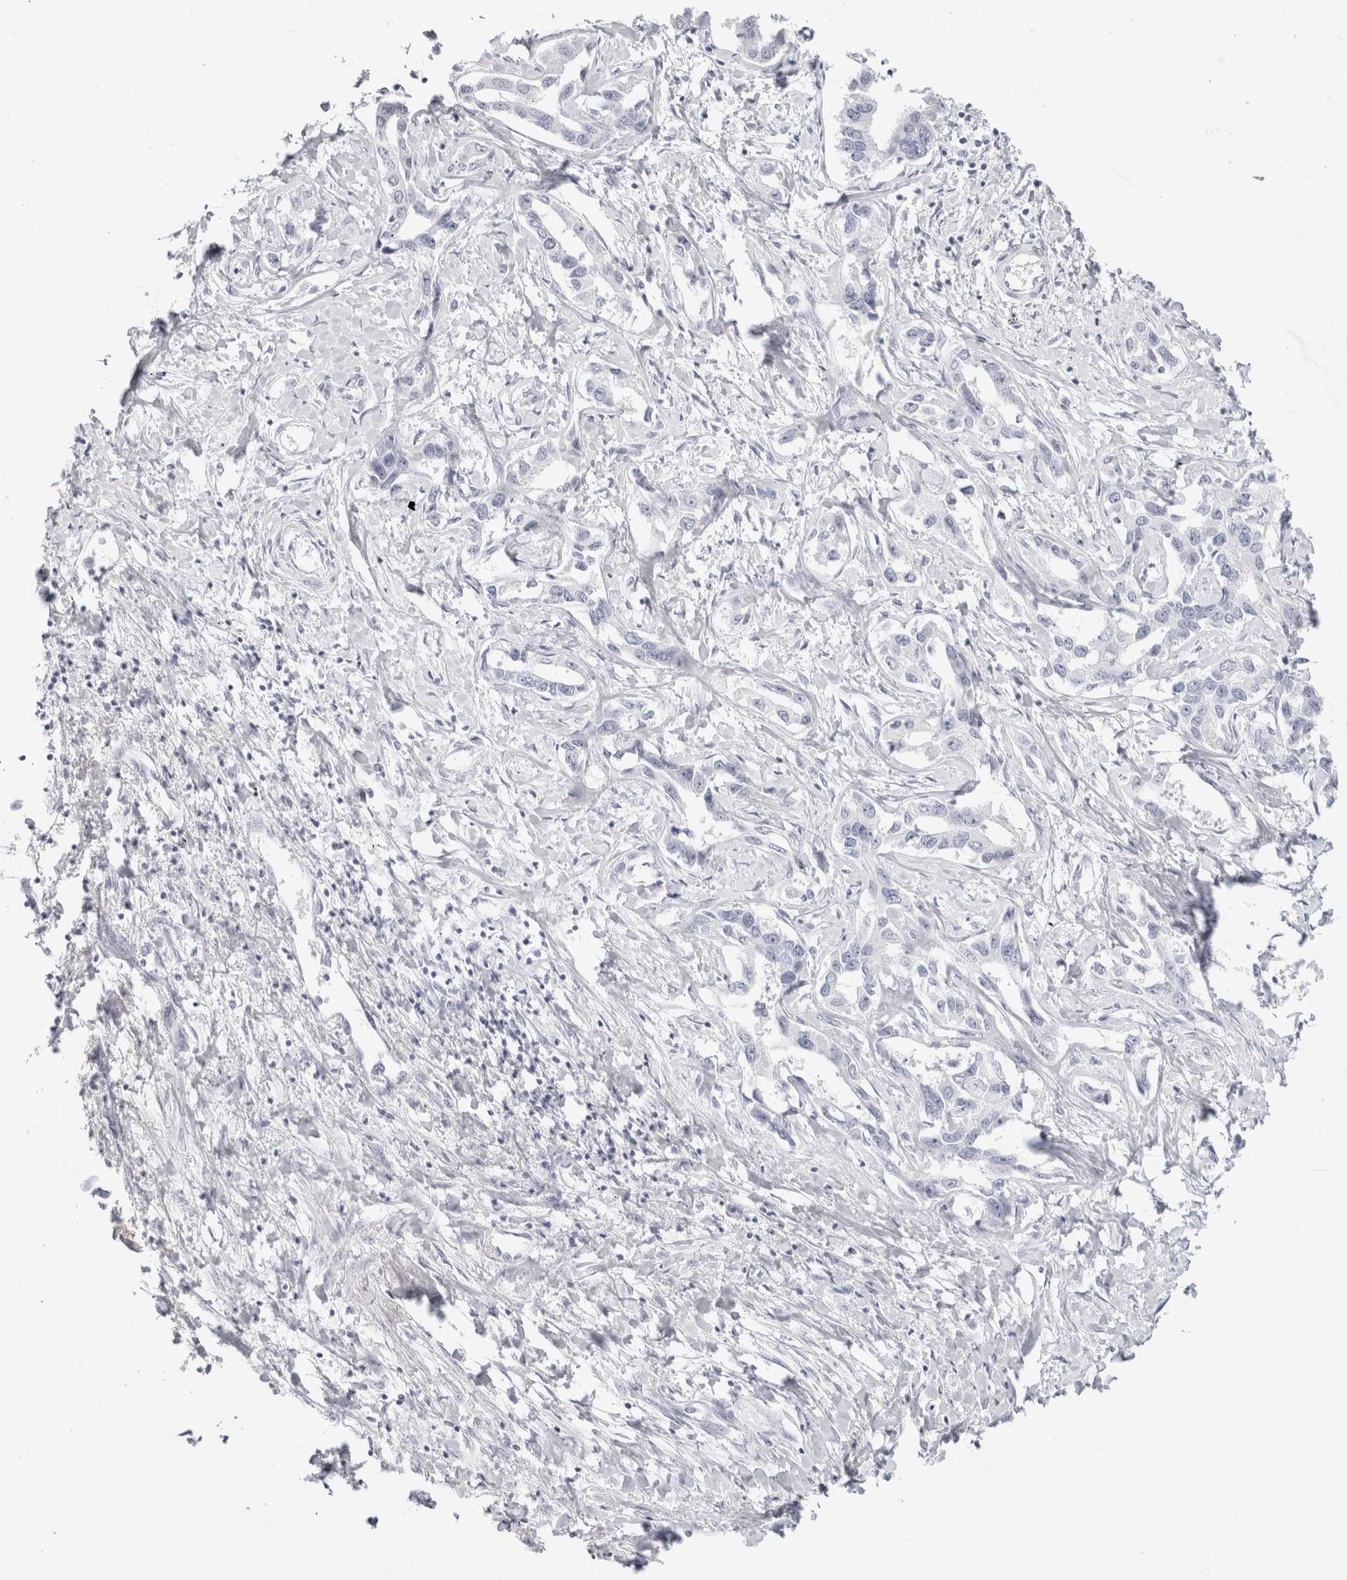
{"staining": {"intensity": "negative", "quantity": "none", "location": "none"}, "tissue": "liver cancer", "cell_type": "Tumor cells", "image_type": "cancer", "snomed": [{"axis": "morphology", "description": "Cholangiocarcinoma"}, {"axis": "topography", "description": "Liver"}], "caption": "Liver cancer (cholangiocarcinoma) was stained to show a protein in brown. There is no significant positivity in tumor cells. Brightfield microscopy of immunohistochemistry stained with DAB (3,3'-diaminobenzidine) (brown) and hematoxylin (blue), captured at high magnification.", "gene": "GARIN1A", "patient": {"sex": "male", "age": 59}}